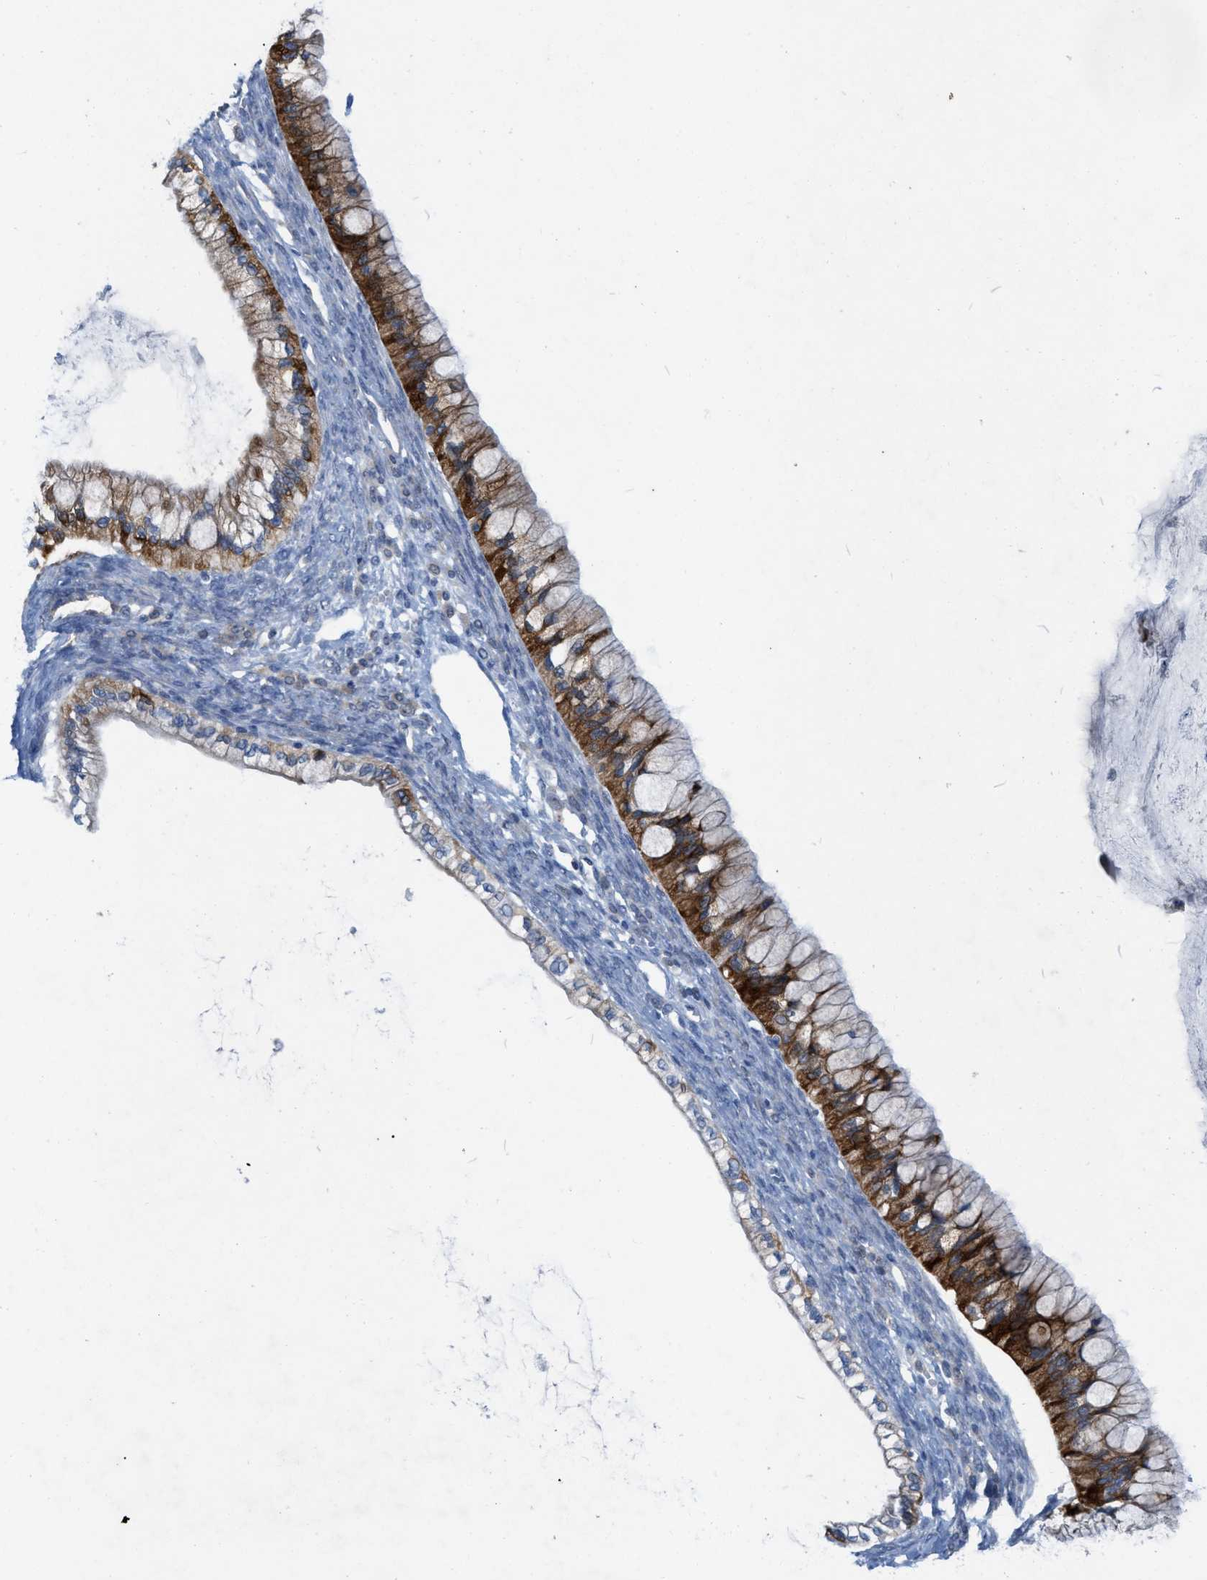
{"staining": {"intensity": "moderate", "quantity": ">75%", "location": "cytoplasmic/membranous"}, "tissue": "ovarian cancer", "cell_type": "Tumor cells", "image_type": "cancer", "snomed": [{"axis": "morphology", "description": "Cystadenocarcinoma, mucinous, NOS"}, {"axis": "topography", "description": "Ovary"}], "caption": "A photomicrograph of human mucinous cystadenocarcinoma (ovarian) stained for a protein reveals moderate cytoplasmic/membranous brown staining in tumor cells.", "gene": "PLPPR5", "patient": {"sex": "female", "age": 57}}